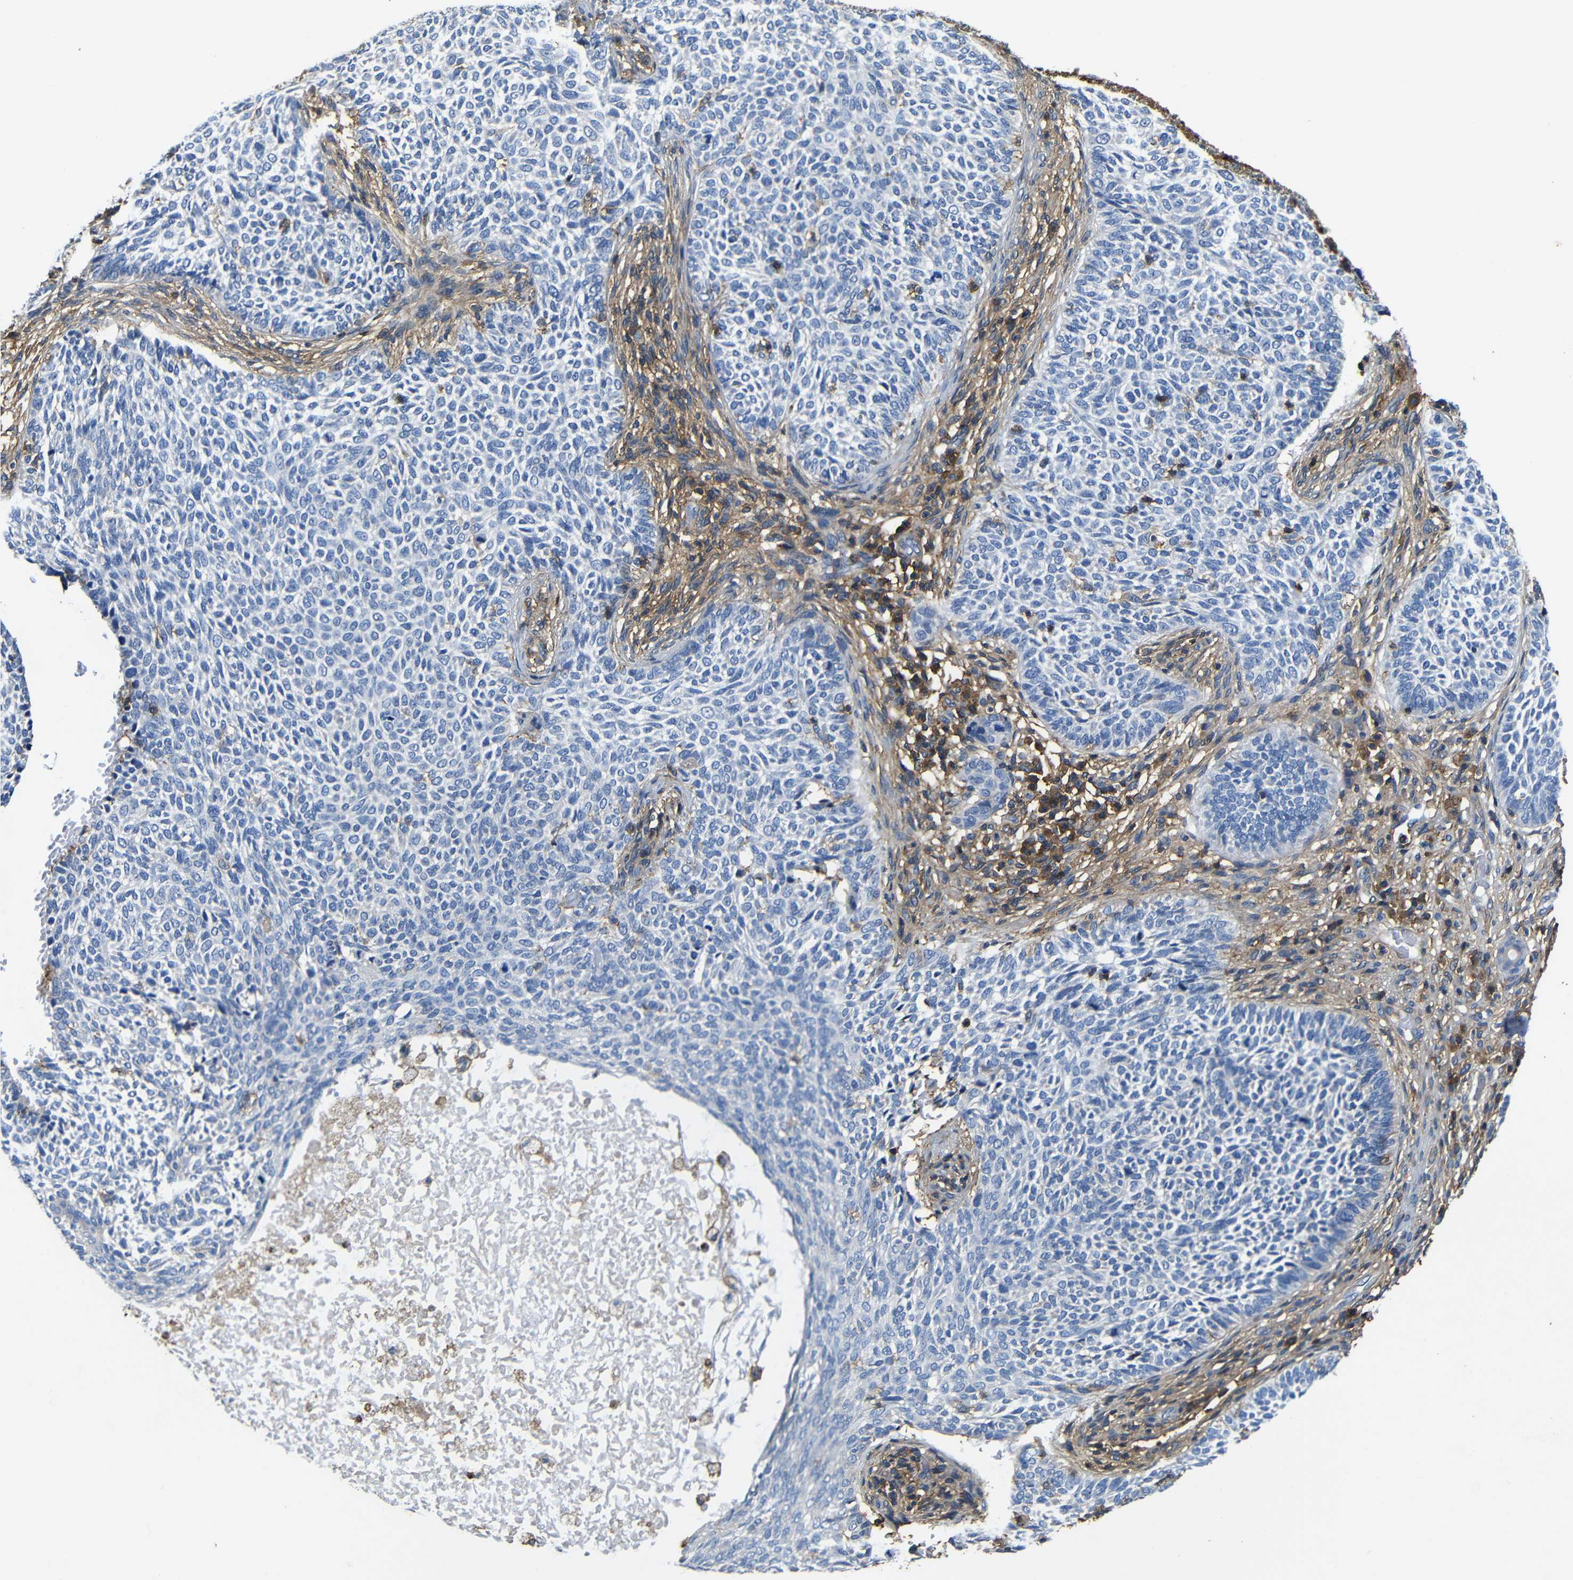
{"staining": {"intensity": "negative", "quantity": "none", "location": "none"}, "tissue": "skin cancer", "cell_type": "Tumor cells", "image_type": "cancer", "snomed": [{"axis": "morphology", "description": "Basal cell carcinoma"}, {"axis": "topography", "description": "Skin"}], "caption": "Photomicrograph shows no significant protein expression in tumor cells of skin basal cell carcinoma. (DAB (3,3'-diaminobenzidine) immunohistochemistry (IHC) visualized using brightfield microscopy, high magnification).", "gene": "PI4KA", "patient": {"sex": "male", "age": 87}}